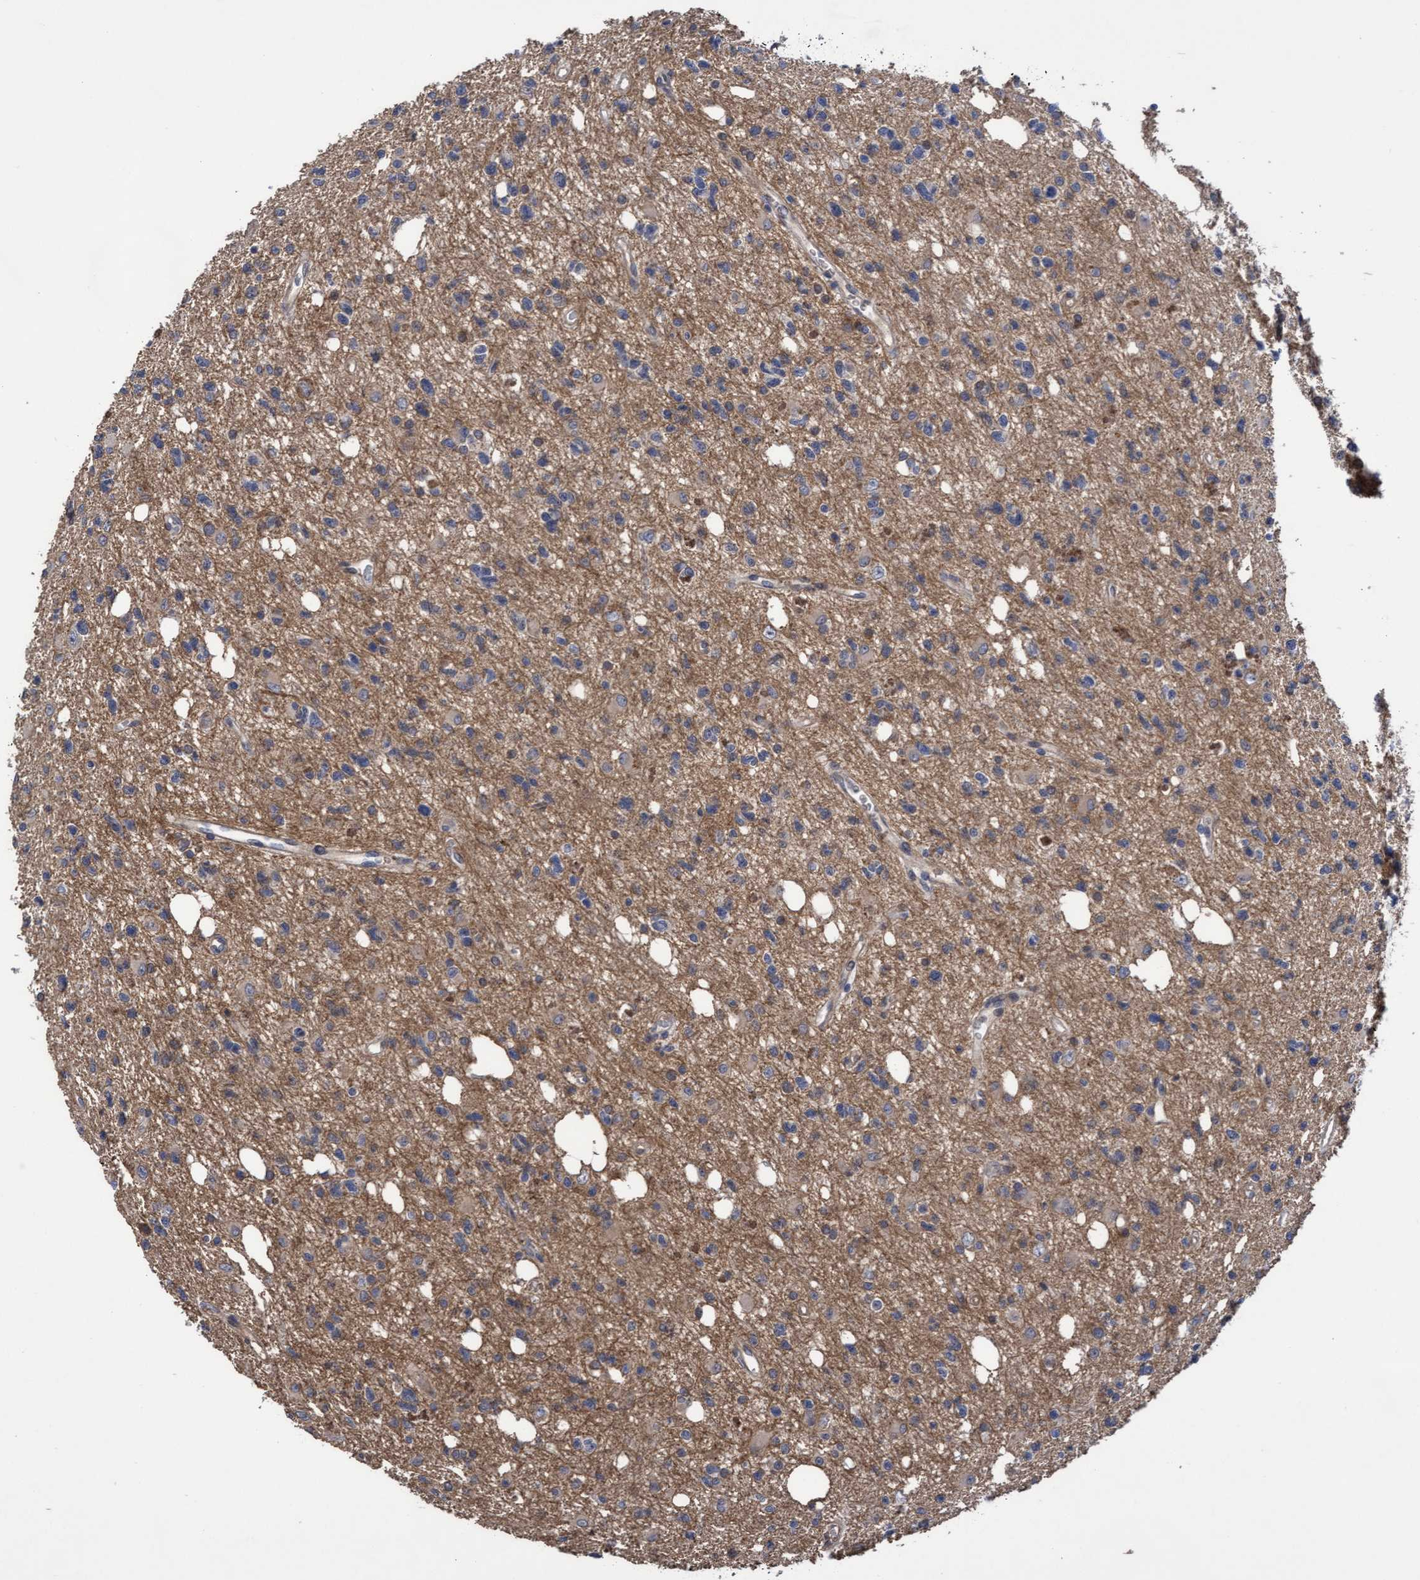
{"staining": {"intensity": "weak", "quantity": "<25%", "location": "cytoplasmic/membranous"}, "tissue": "glioma", "cell_type": "Tumor cells", "image_type": "cancer", "snomed": [{"axis": "morphology", "description": "Glioma, malignant, High grade"}, {"axis": "topography", "description": "Brain"}], "caption": "Immunohistochemistry (IHC) micrograph of neoplastic tissue: malignant high-grade glioma stained with DAB exhibits no significant protein expression in tumor cells.", "gene": "COBL", "patient": {"sex": "female", "age": 62}}